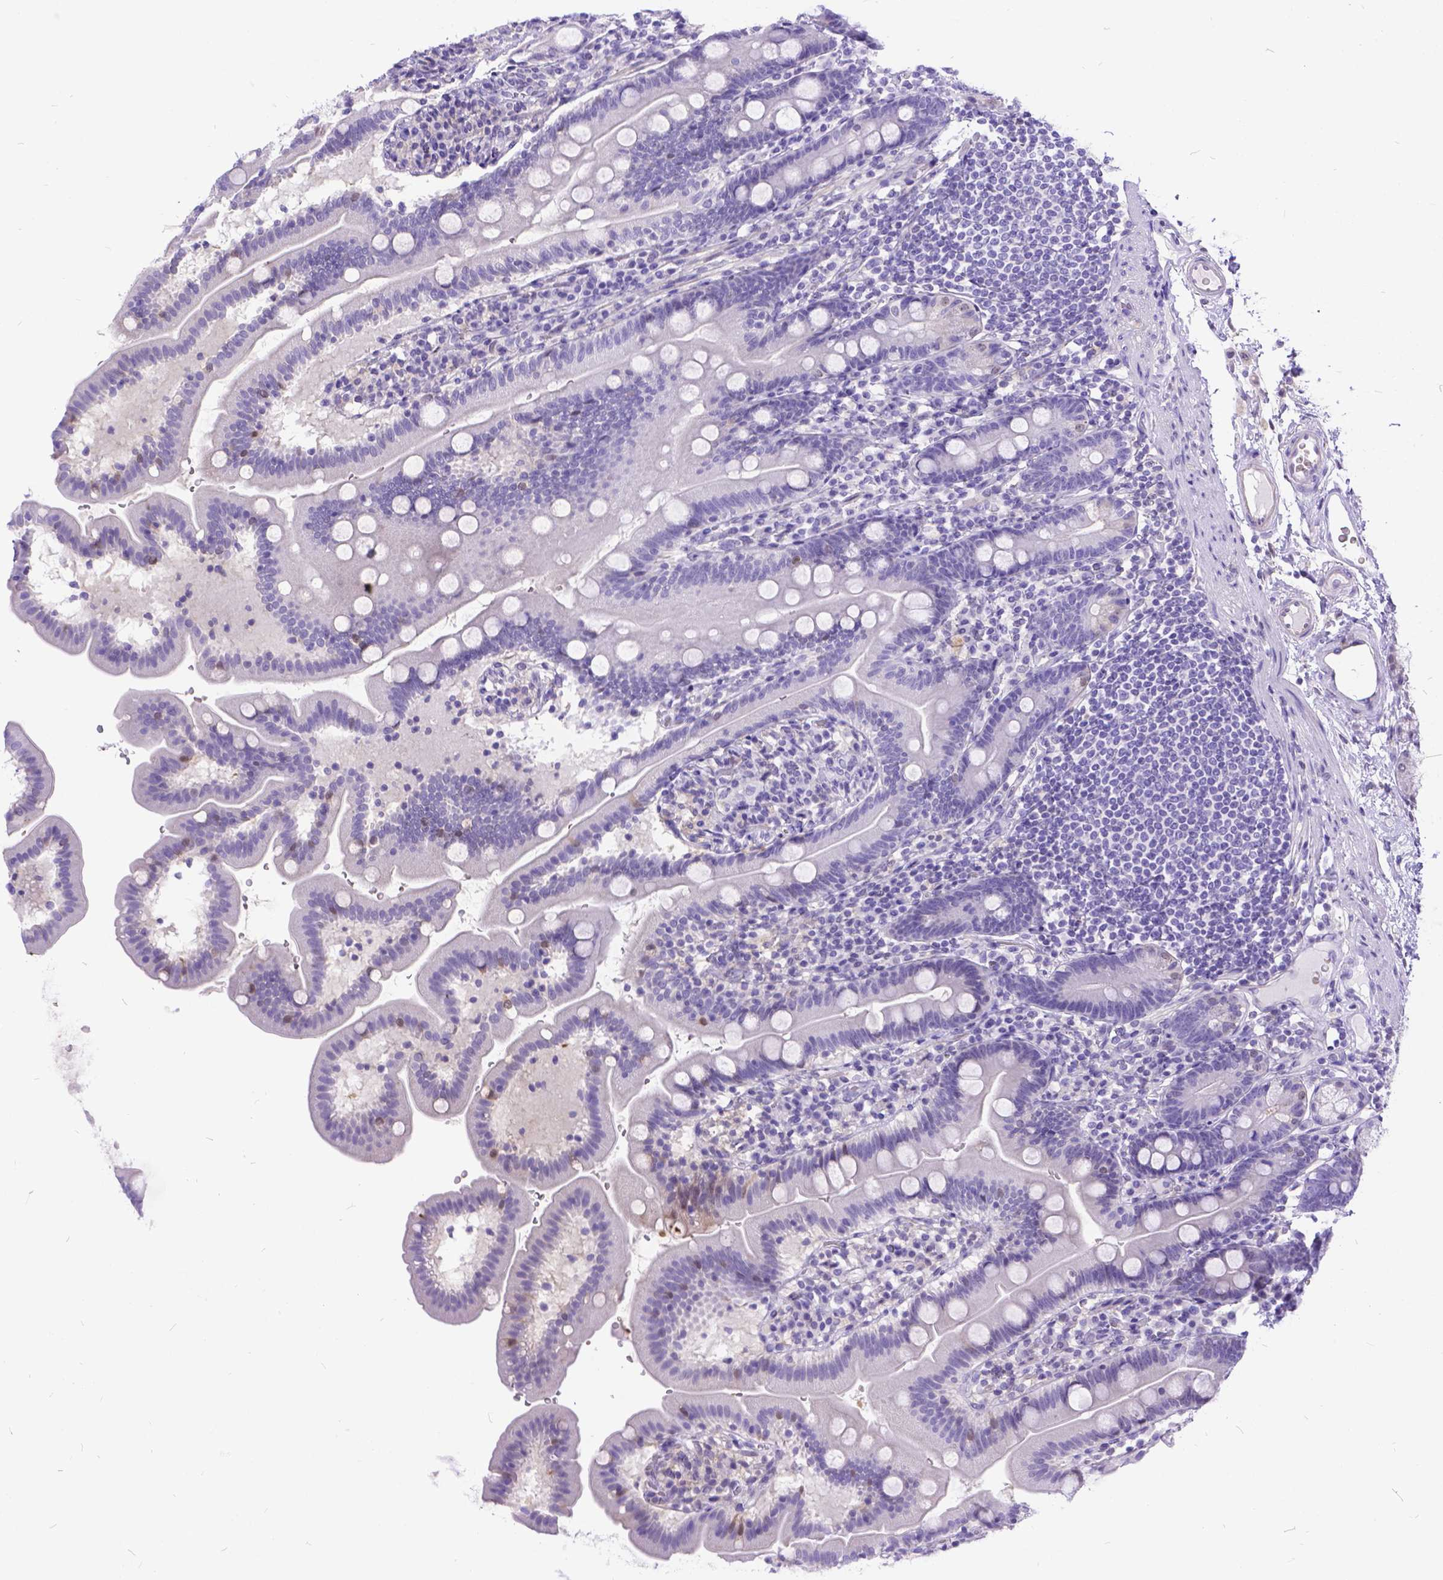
{"staining": {"intensity": "weak", "quantity": "<25%", "location": "cytoplasmic/membranous,nuclear"}, "tissue": "duodenum", "cell_type": "Glandular cells", "image_type": "normal", "snomed": [{"axis": "morphology", "description": "Normal tissue, NOS"}, {"axis": "topography", "description": "Duodenum"}], "caption": "Human duodenum stained for a protein using IHC exhibits no positivity in glandular cells.", "gene": "TMEM169", "patient": {"sex": "female", "age": 67}}